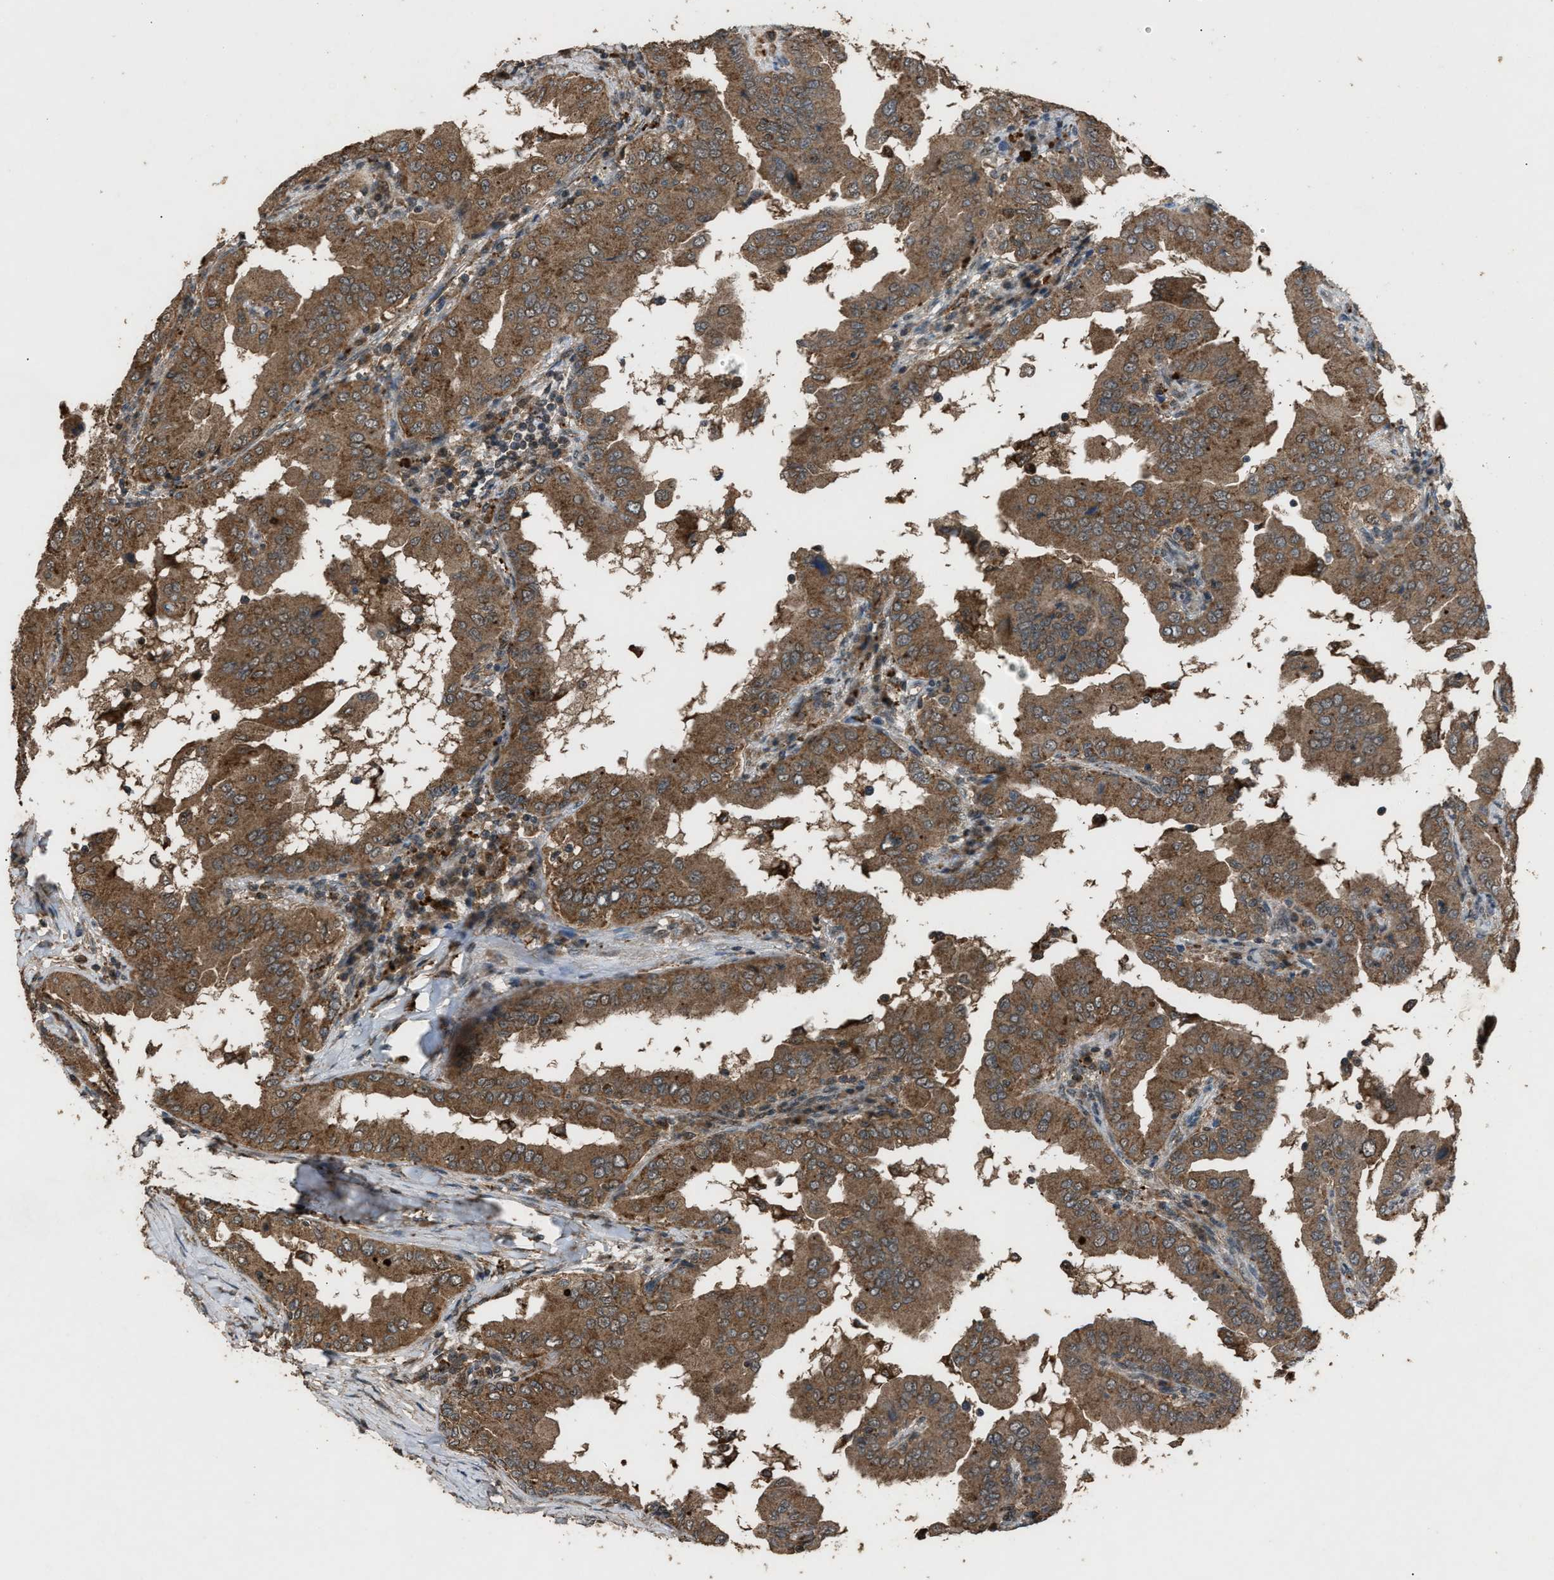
{"staining": {"intensity": "strong", "quantity": ">75%", "location": "cytoplasmic/membranous"}, "tissue": "thyroid cancer", "cell_type": "Tumor cells", "image_type": "cancer", "snomed": [{"axis": "morphology", "description": "Papillary adenocarcinoma, NOS"}, {"axis": "topography", "description": "Thyroid gland"}], "caption": "Thyroid cancer (papillary adenocarcinoma) stained with immunohistochemistry exhibits strong cytoplasmic/membranous staining in approximately >75% of tumor cells.", "gene": "PSMD1", "patient": {"sex": "male", "age": 33}}